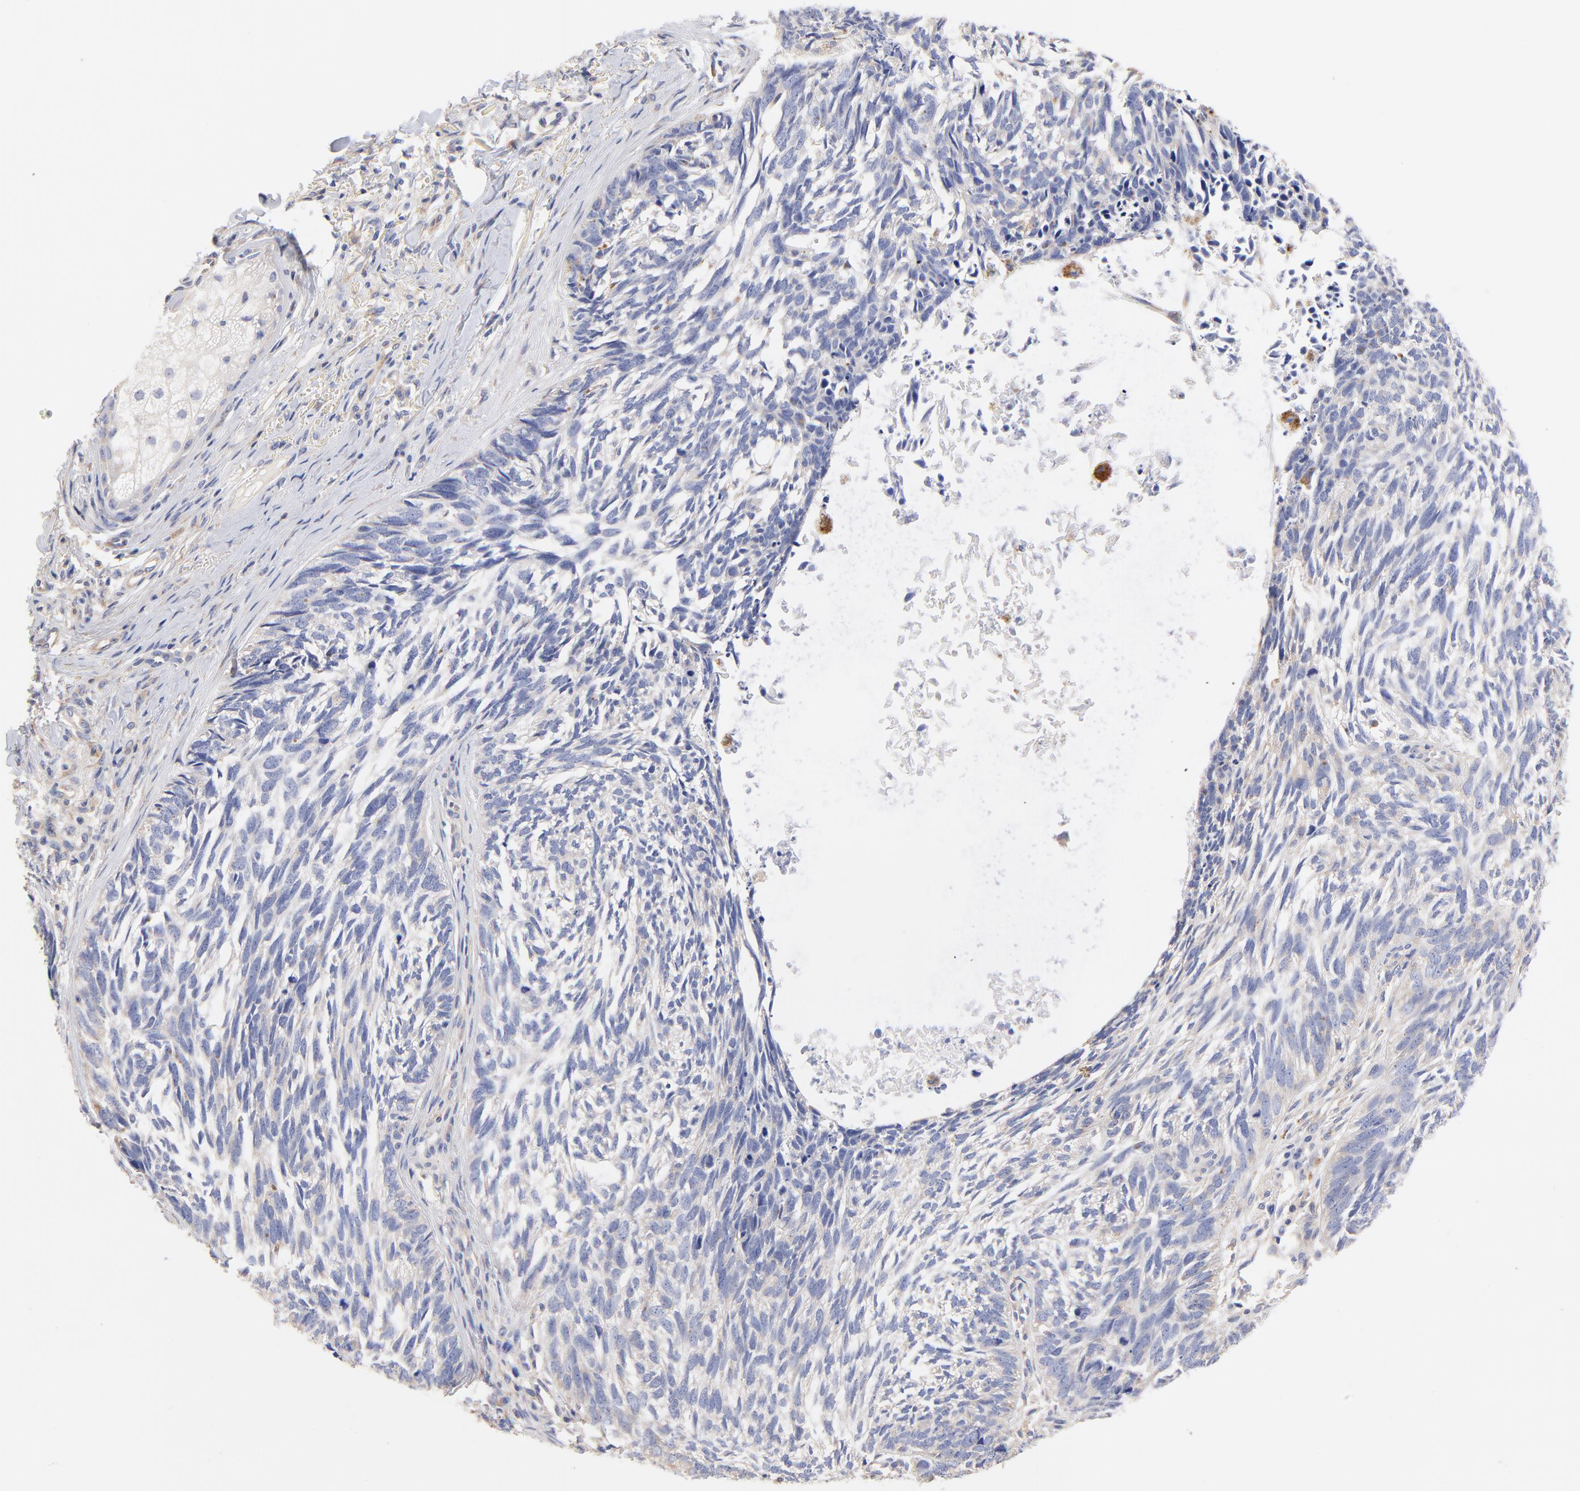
{"staining": {"intensity": "weak", "quantity": "<25%", "location": "cytoplasmic/membranous"}, "tissue": "skin cancer", "cell_type": "Tumor cells", "image_type": "cancer", "snomed": [{"axis": "morphology", "description": "Basal cell carcinoma"}, {"axis": "topography", "description": "Skin"}], "caption": "High power microscopy image of an immunohistochemistry (IHC) micrograph of basal cell carcinoma (skin), revealing no significant staining in tumor cells.", "gene": "HS3ST1", "patient": {"sex": "male", "age": 63}}